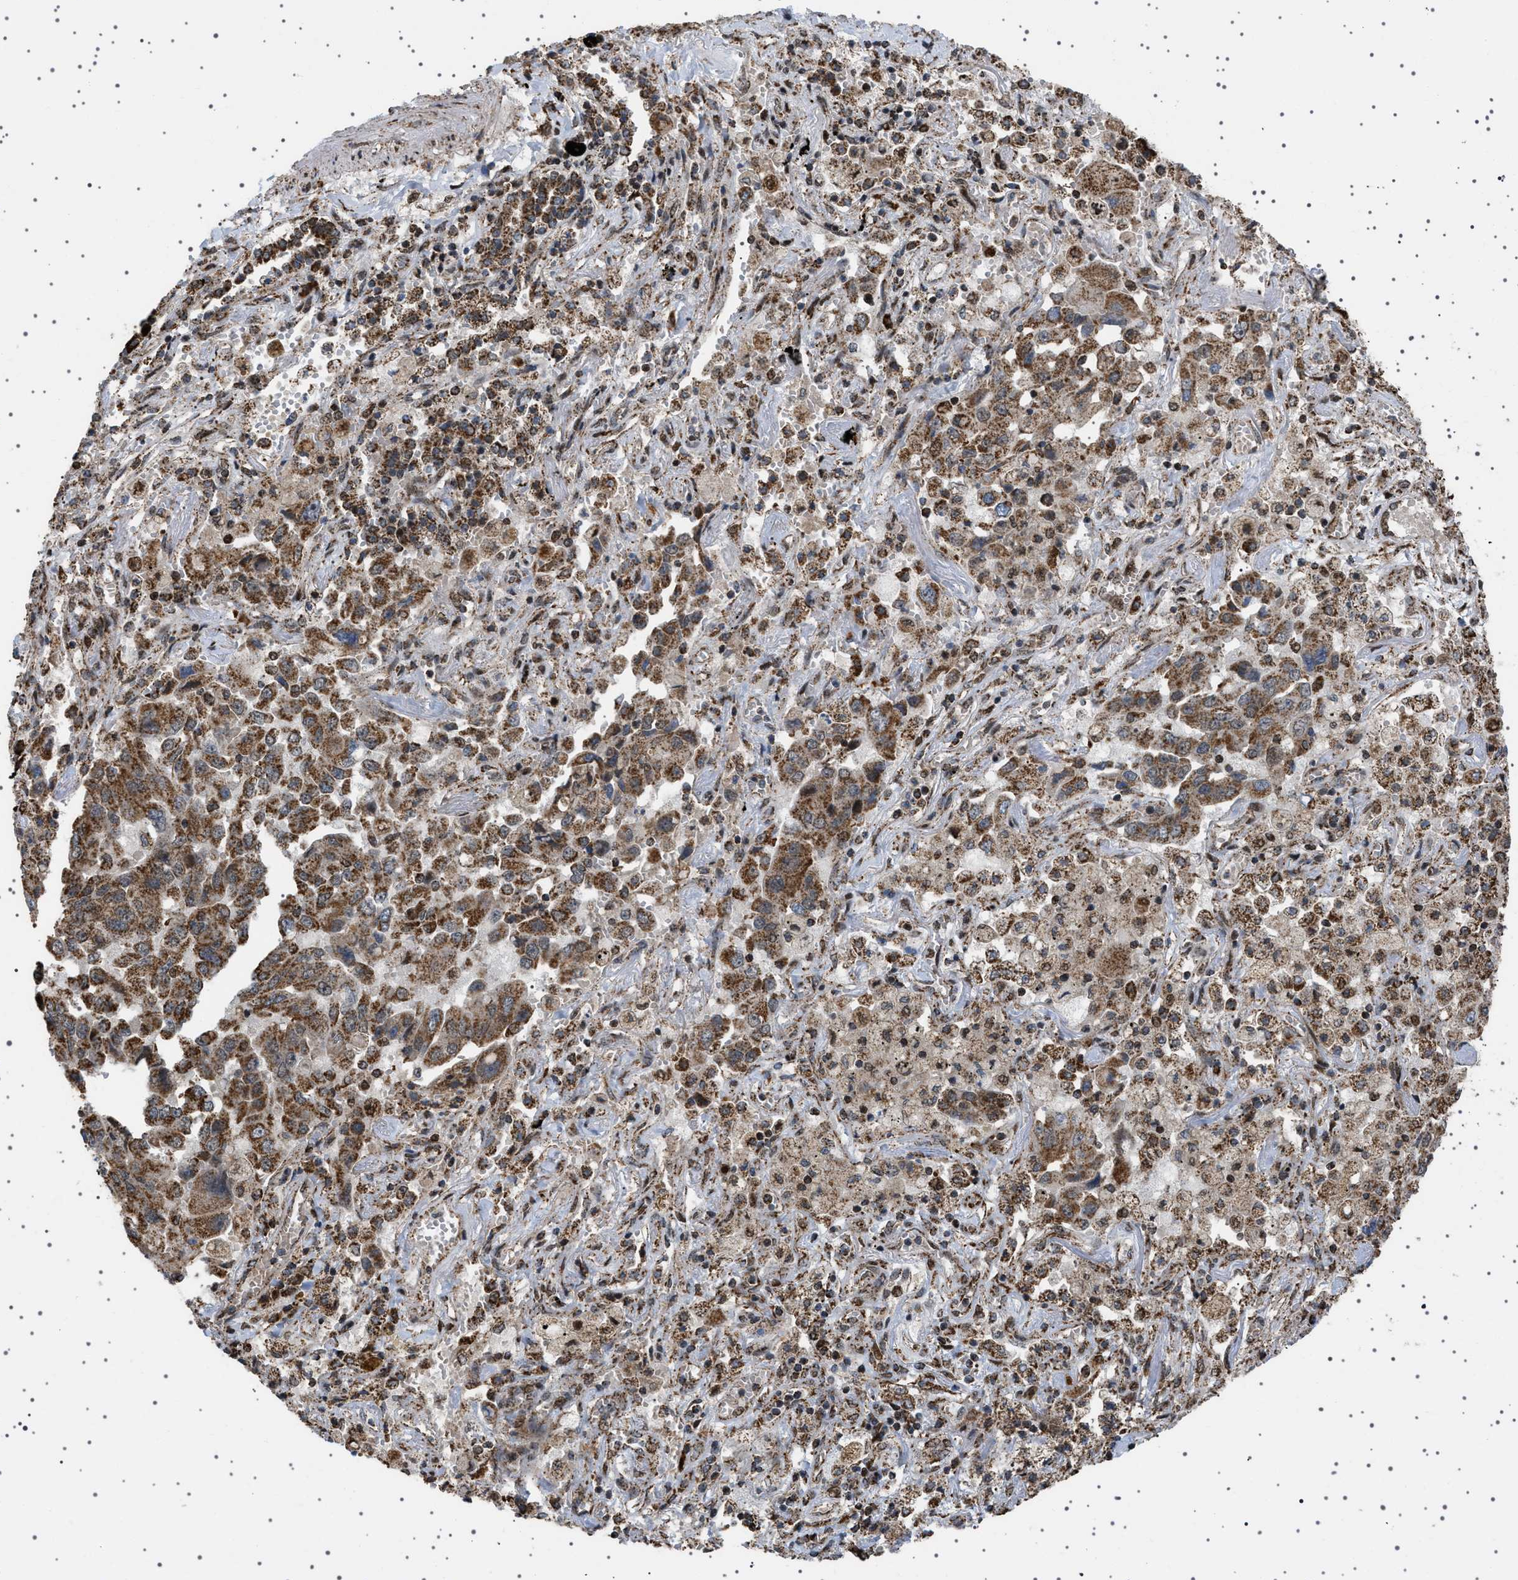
{"staining": {"intensity": "moderate", "quantity": ">75%", "location": "cytoplasmic/membranous"}, "tissue": "lung cancer", "cell_type": "Tumor cells", "image_type": "cancer", "snomed": [{"axis": "morphology", "description": "Adenocarcinoma, NOS"}, {"axis": "topography", "description": "Lung"}], "caption": "Lung adenocarcinoma was stained to show a protein in brown. There is medium levels of moderate cytoplasmic/membranous positivity in approximately >75% of tumor cells.", "gene": "MELK", "patient": {"sex": "female", "age": 65}}